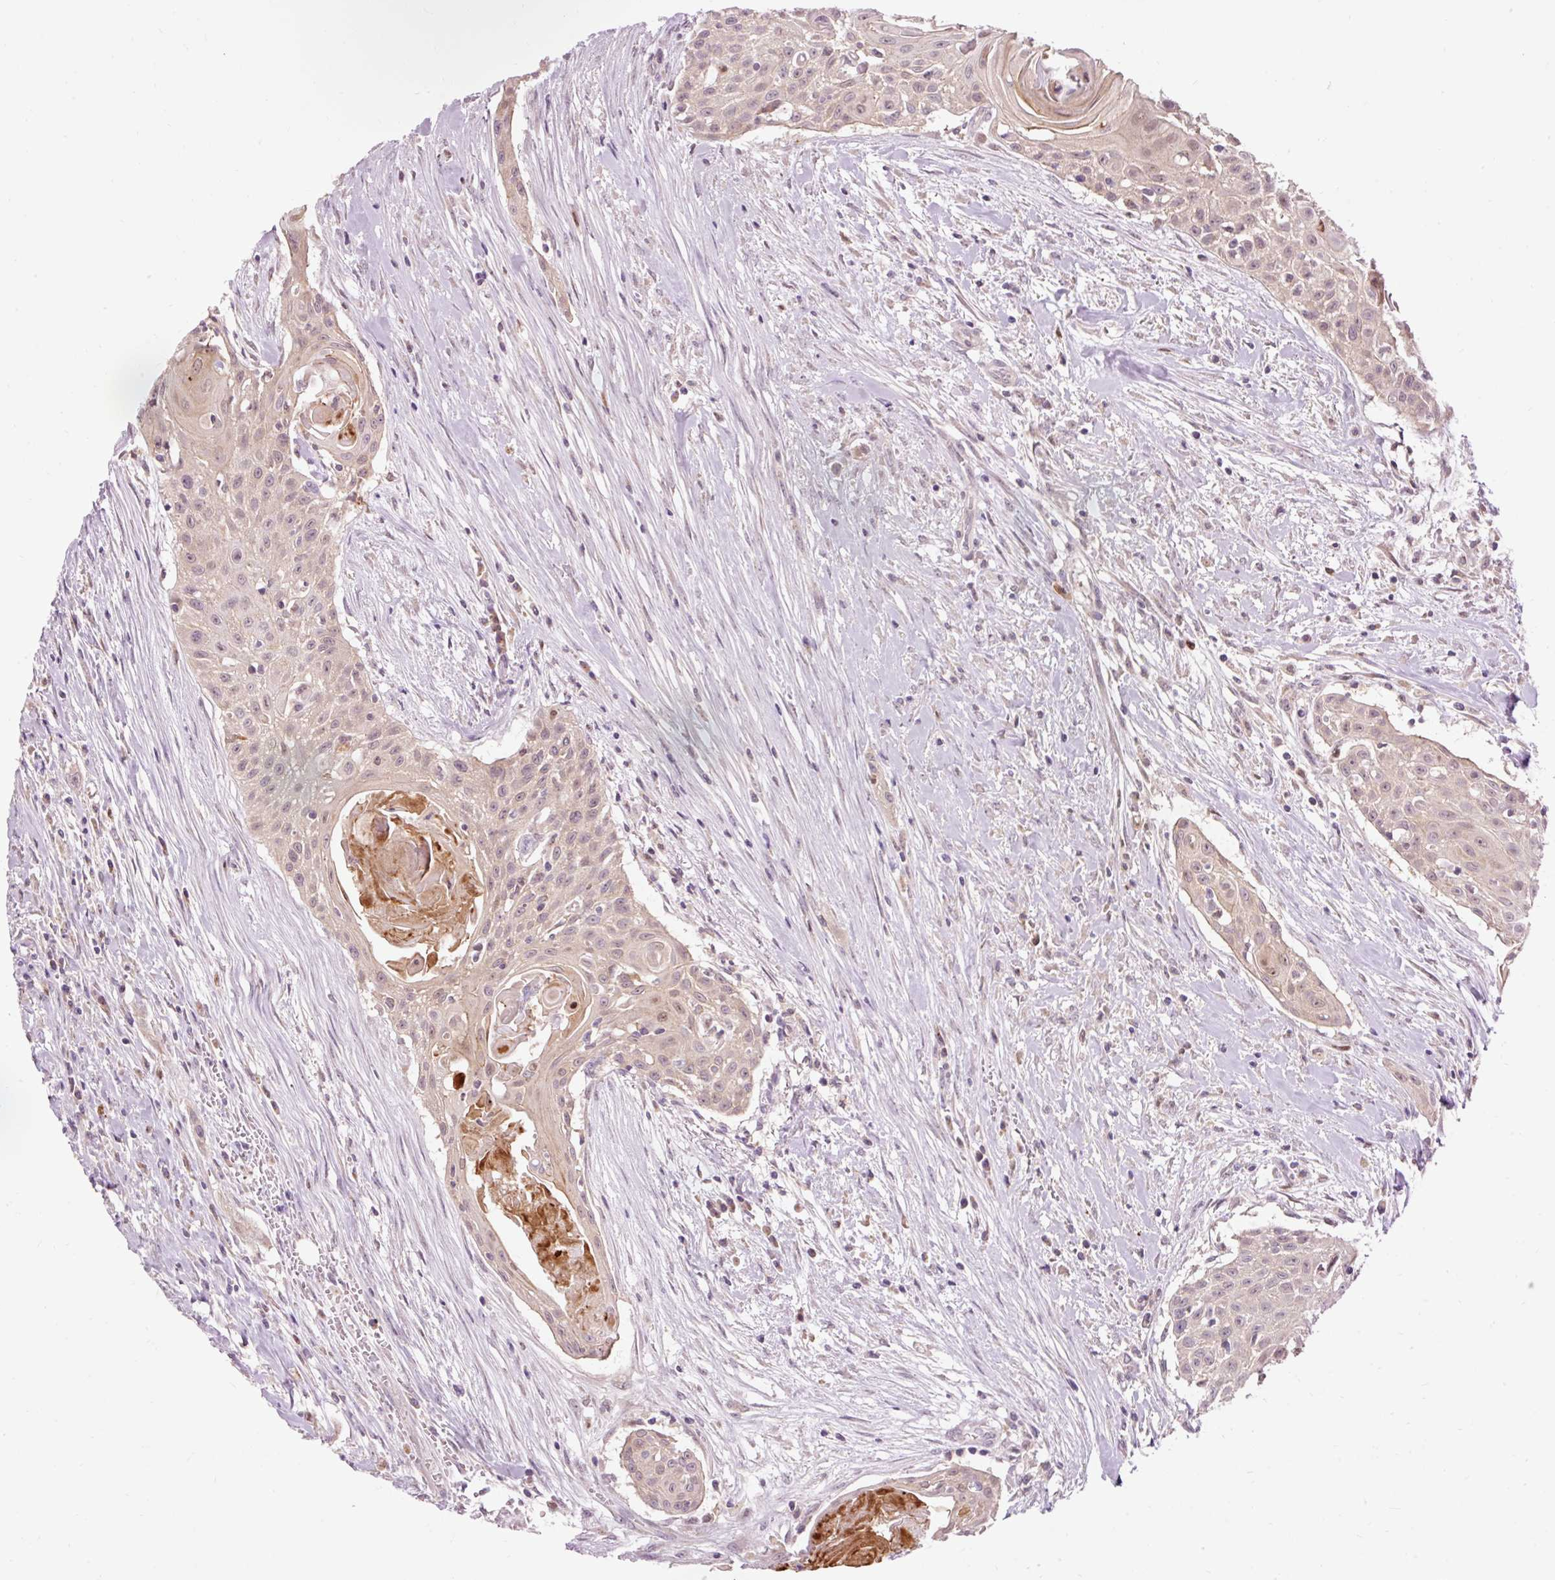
{"staining": {"intensity": "weak", "quantity": ">75%", "location": "cytoplasmic/membranous"}, "tissue": "head and neck cancer", "cell_type": "Tumor cells", "image_type": "cancer", "snomed": [{"axis": "morphology", "description": "Squamous cell carcinoma, NOS"}, {"axis": "topography", "description": "Lymph node"}, {"axis": "topography", "description": "Salivary gland"}, {"axis": "topography", "description": "Head-Neck"}], "caption": "Head and neck cancer was stained to show a protein in brown. There is low levels of weak cytoplasmic/membranous staining in about >75% of tumor cells. The protein of interest is shown in brown color, while the nuclei are stained blue.", "gene": "PRDX5", "patient": {"sex": "female", "age": 74}}